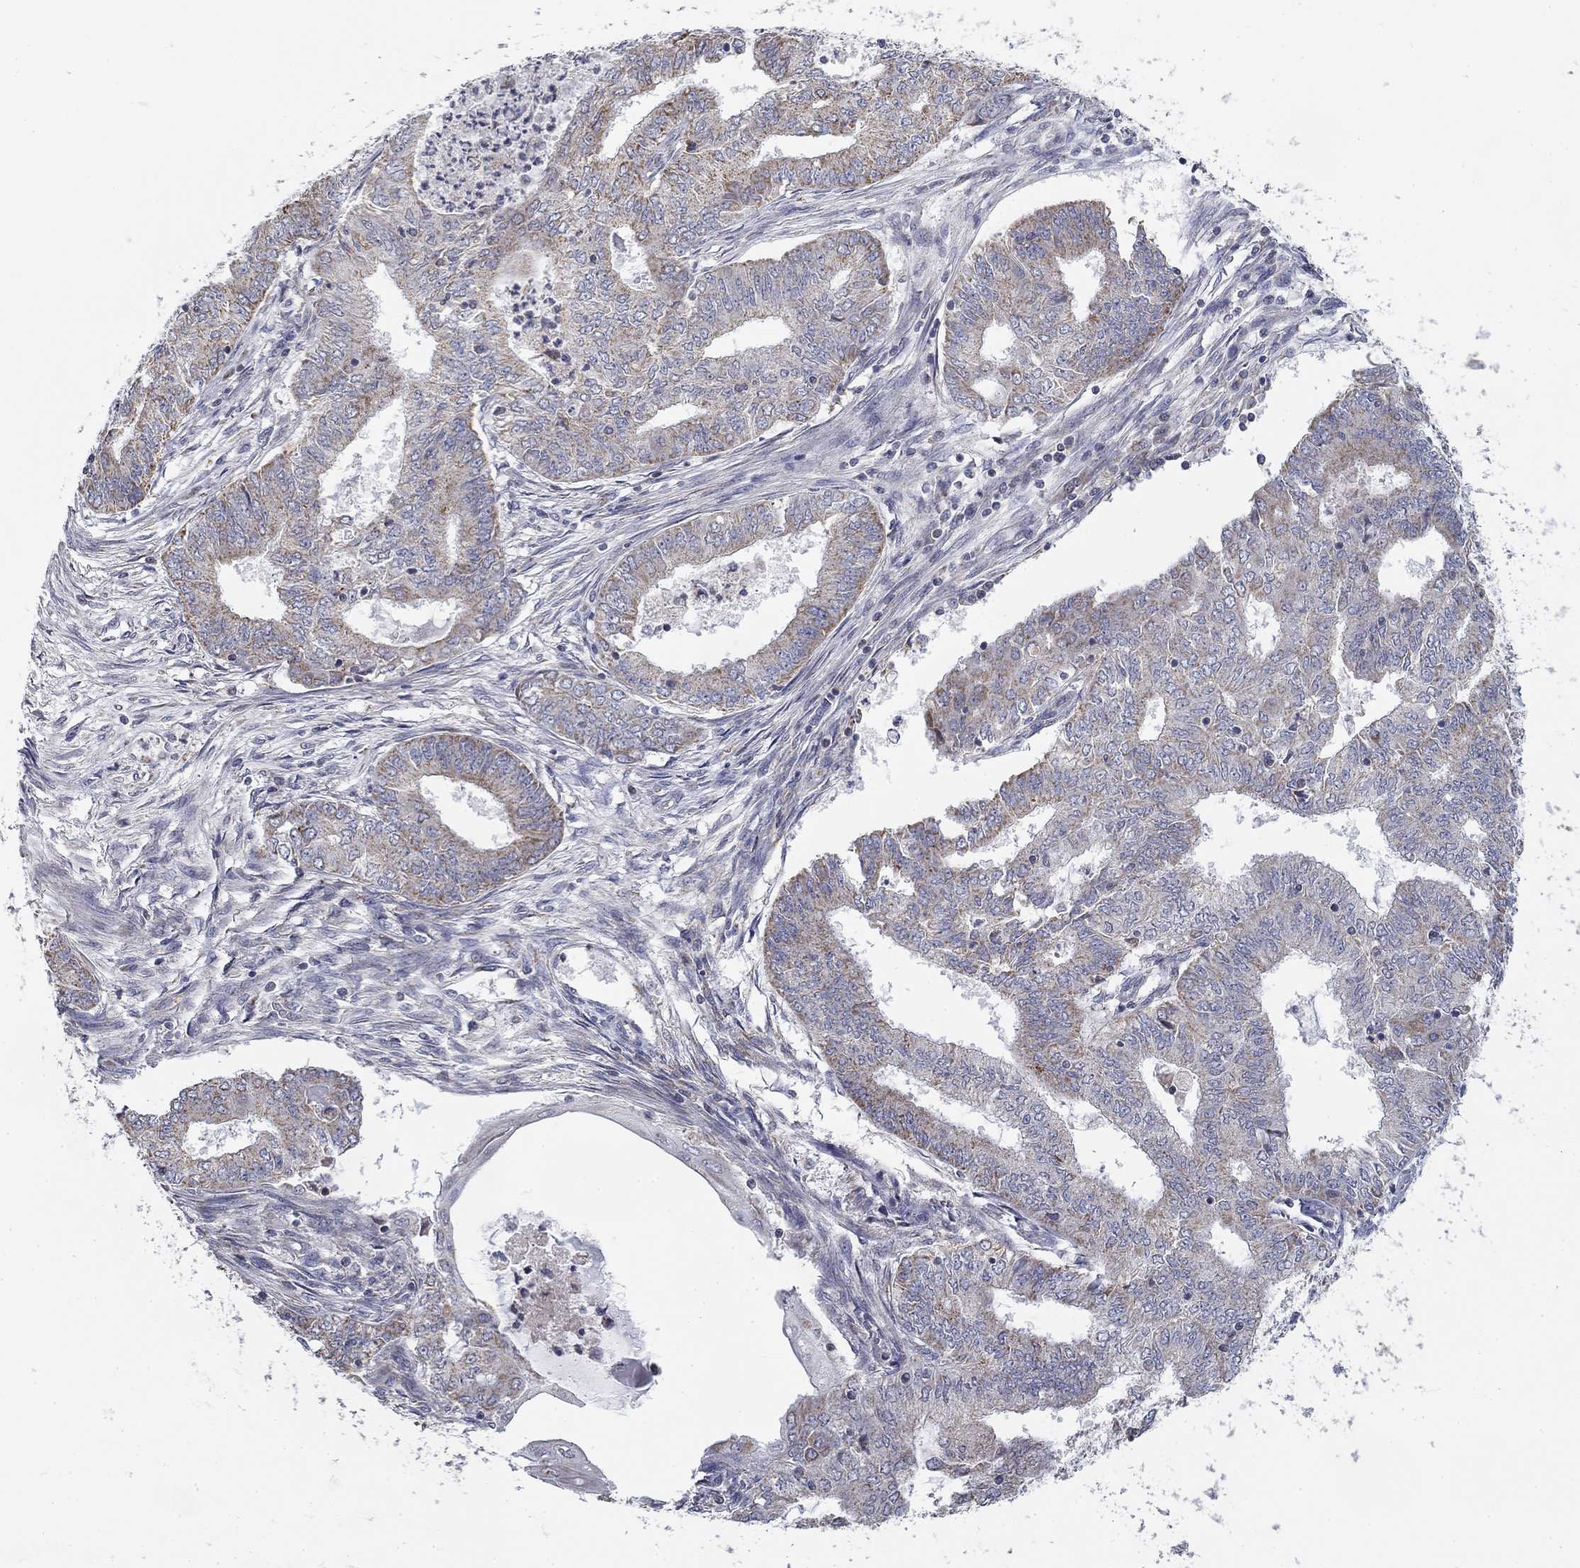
{"staining": {"intensity": "weak", "quantity": "<25%", "location": "cytoplasmic/membranous"}, "tissue": "endometrial cancer", "cell_type": "Tumor cells", "image_type": "cancer", "snomed": [{"axis": "morphology", "description": "Adenocarcinoma, NOS"}, {"axis": "topography", "description": "Endometrium"}], "caption": "Immunohistochemistry image of neoplastic tissue: endometrial cancer stained with DAB shows no significant protein positivity in tumor cells.", "gene": "SLC2A9", "patient": {"sex": "female", "age": 62}}